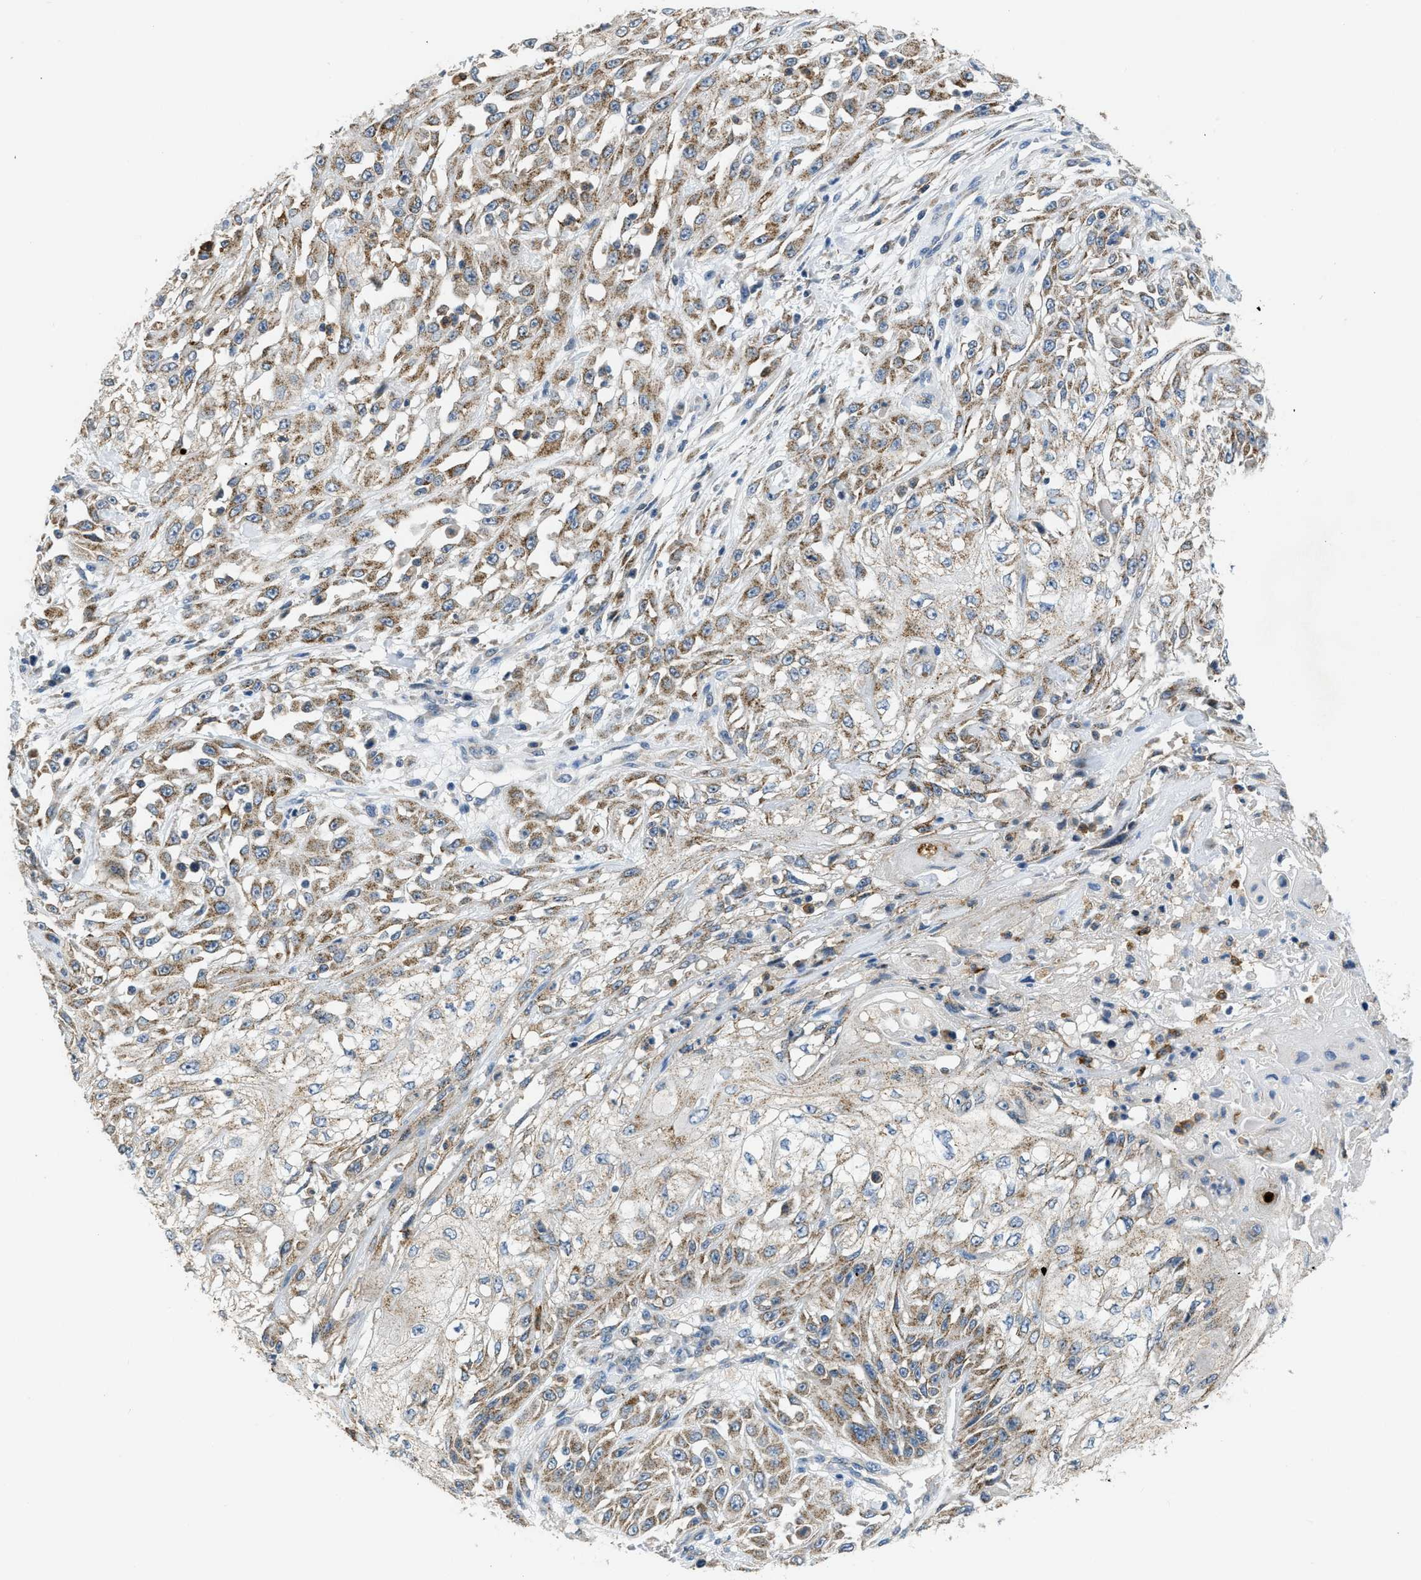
{"staining": {"intensity": "weak", "quantity": ">75%", "location": "cytoplasmic/membranous"}, "tissue": "skin cancer", "cell_type": "Tumor cells", "image_type": "cancer", "snomed": [{"axis": "morphology", "description": "Squamous cell carcinoma, NOS"}, {"axis": "morphology", "description": "Squamous cell carcinoma, metastatic, NOS"}, {"axis": "topography", "description": "Skin"}, {"axis": "topography", "description": "Lymph node"}], "caption": "Skin cancer stained for a protein demonstrates weak cytoplasmic/membranous positivity in tumor cells.", "gene": "TOMM34", "patient": {"sex": "male", "age": 75}}